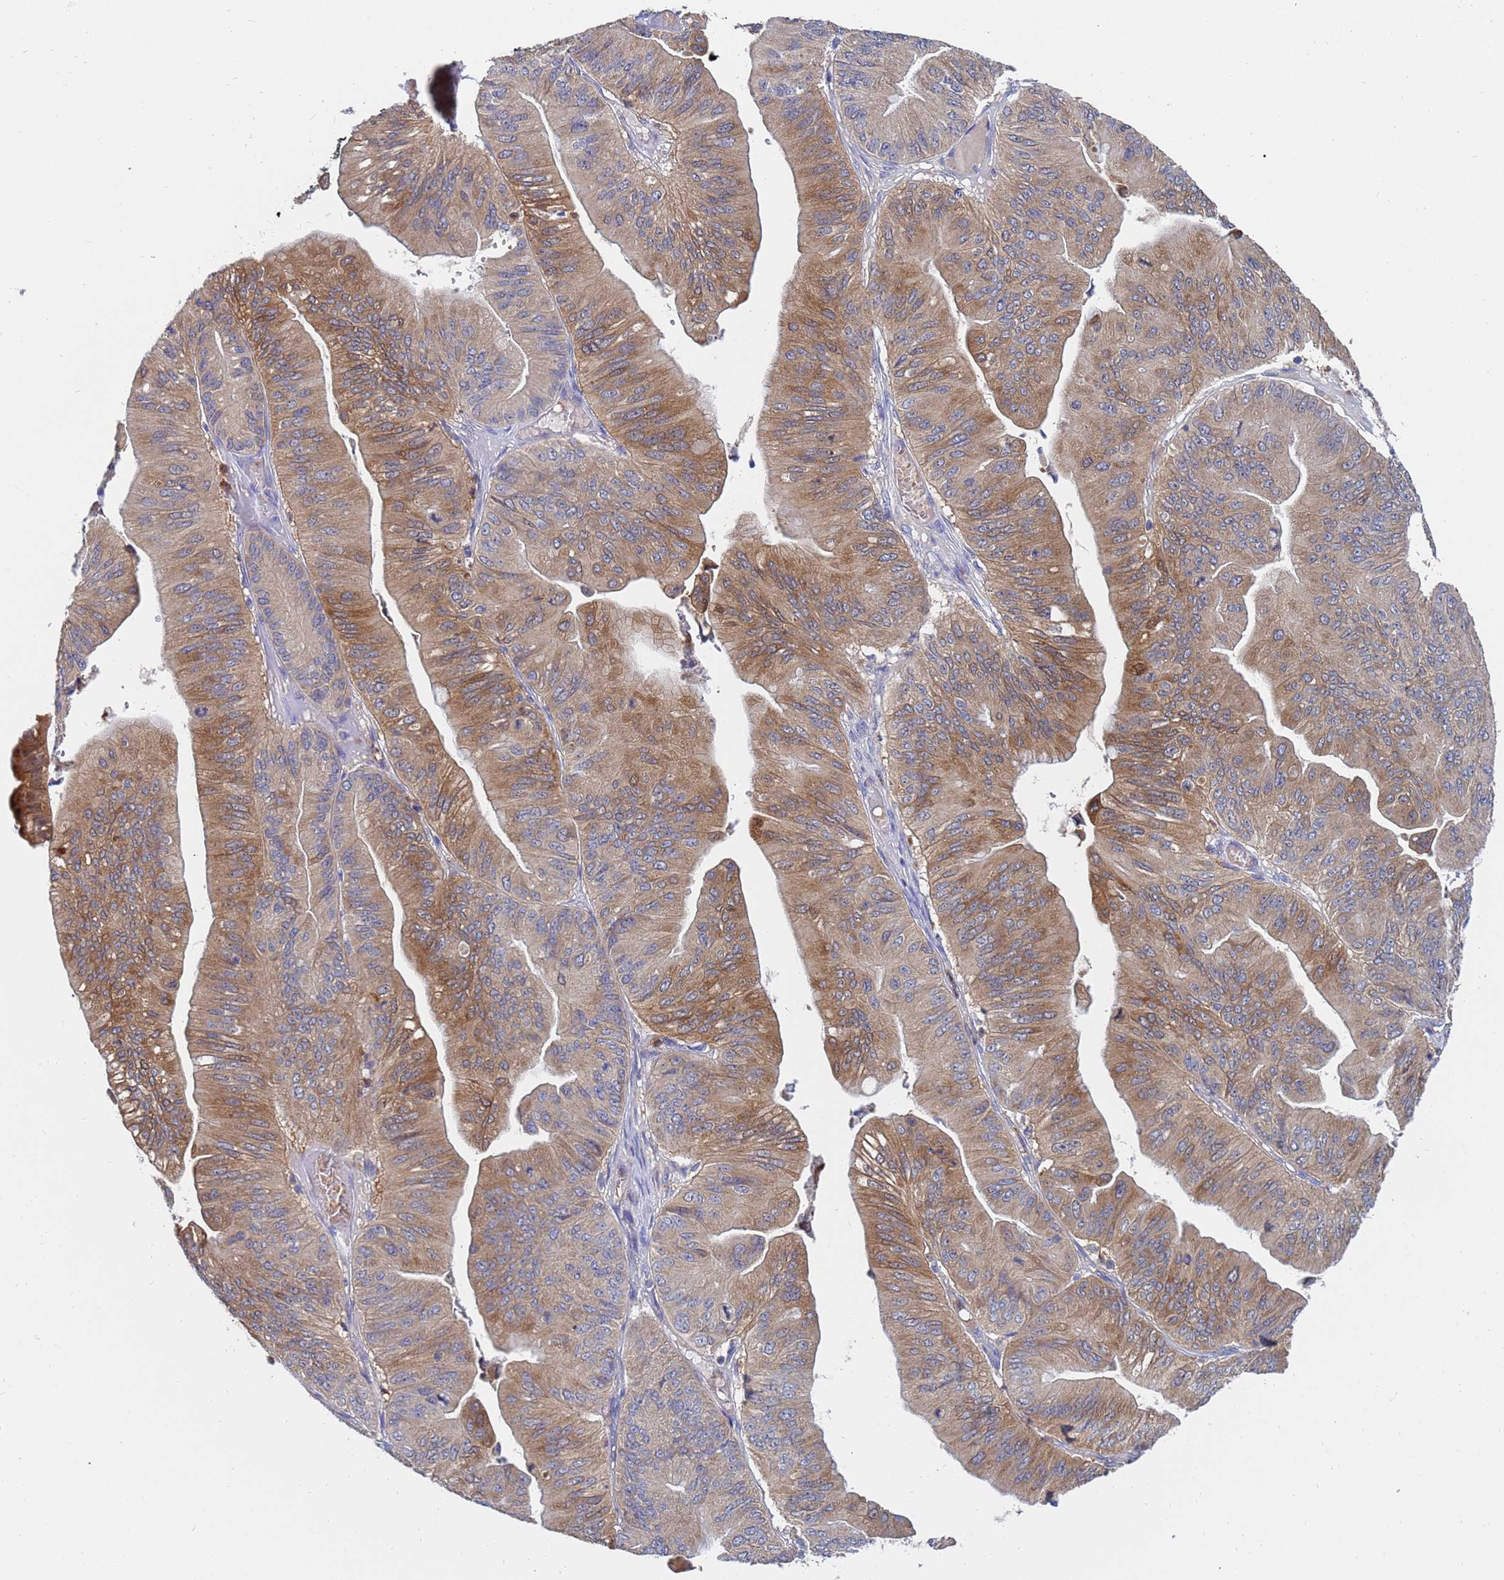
{"staining": {"intensity": "moderate", "quantity": ">75%", "location": "cytoplasmic/membranous"}, "tissue": "ovarian cancer", "cell_type": "Tumor cells", "image_type": "cancer", "snomed": [{"axis": "morphology", "description": "Cystadenocarcinoma, mucinous, NOS"}, {"axis": "topography", "description": "Ovary"}], "caption": "High-power microscopy captured an immunohistochemistry image of ovarian cancer, revealing moderate cytoplasmic/membranous positivity in about >75% of tumor cells. The staining was performed using DAB, with brown indicating positive protein expression. Nuclei are stained blue with hematoxylin.", "gene": "TTLL11", "patient": {"sex": "female", "age": 61}}